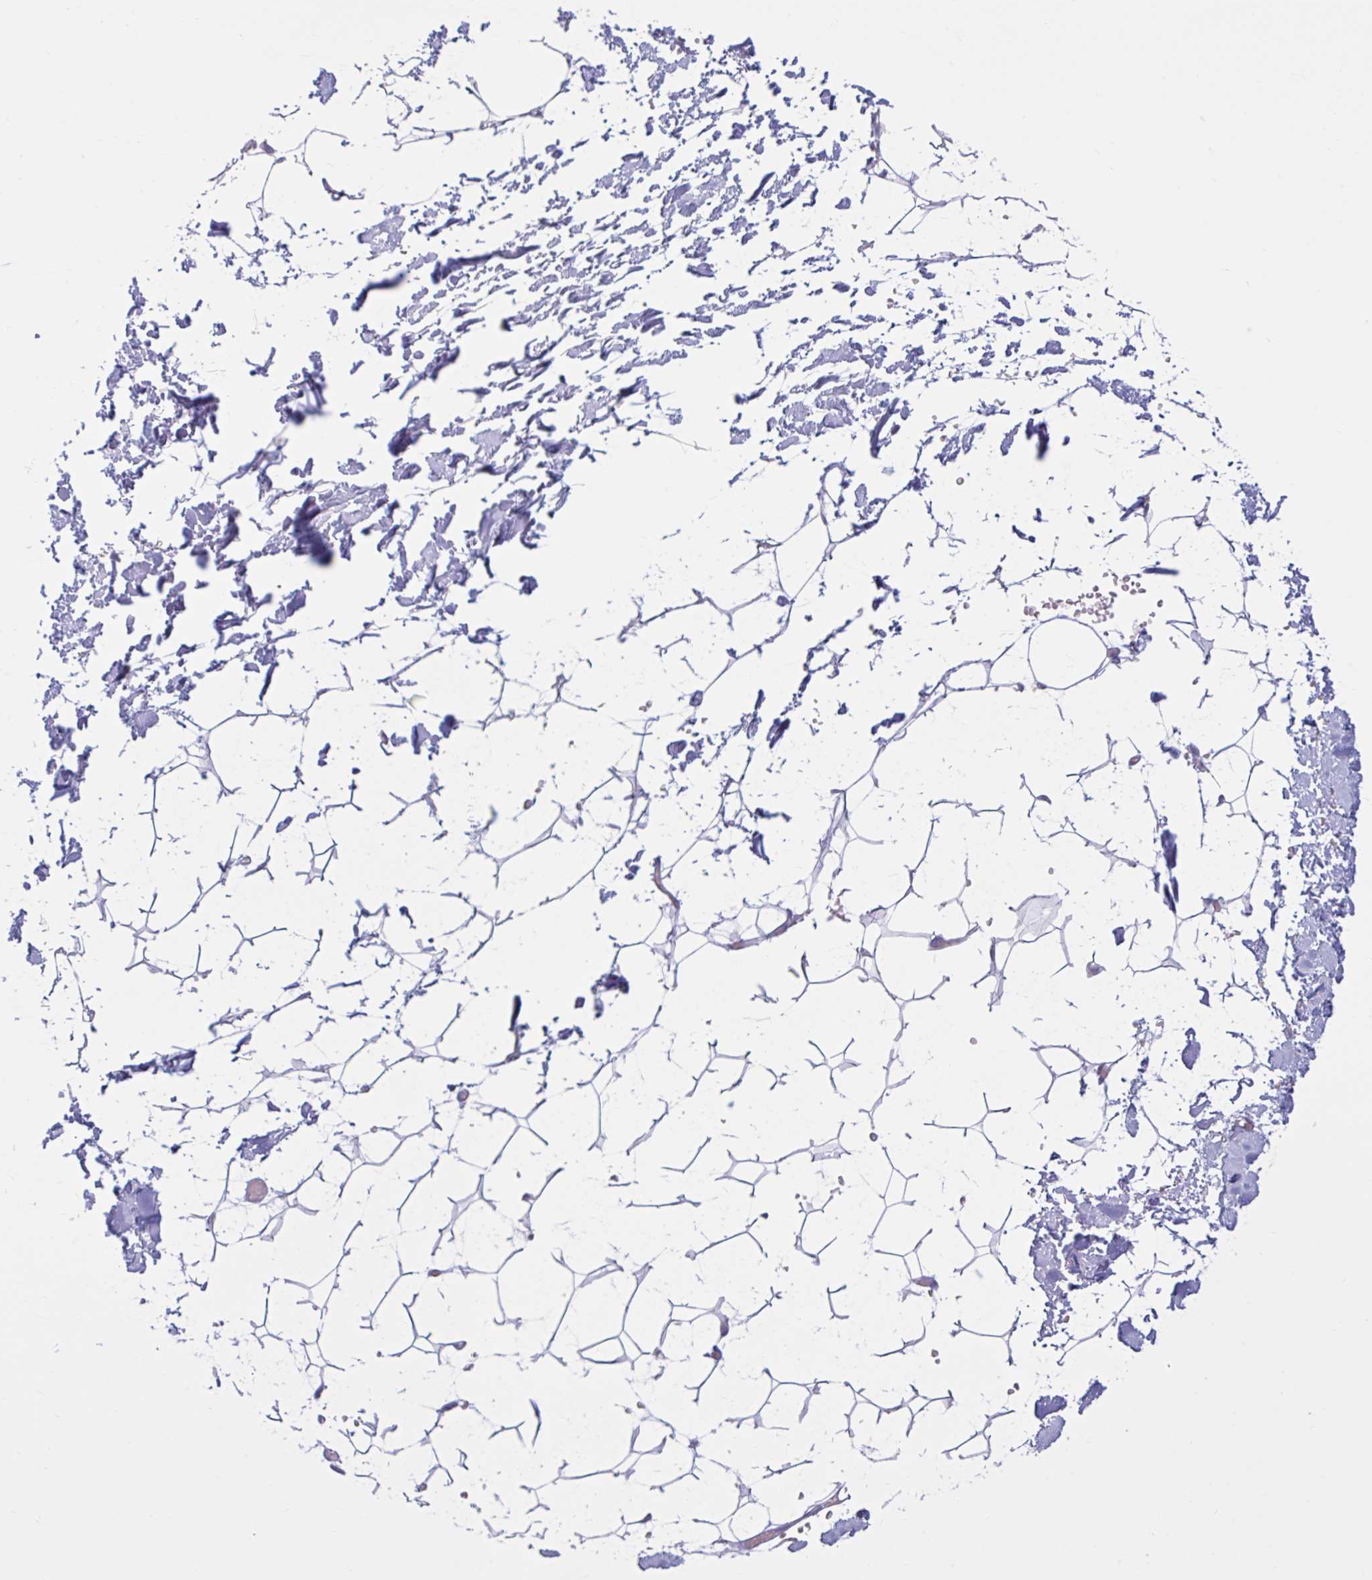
{"staining": {"intensity": "negative", "quantity": "none", "location": "none"}, "tissue": "adipose tissue", "cell_type": "Adipocytes", "image_type": "normal", "snomed": [{"axis": "morphology", "description": "Normal tissue, NOS"}, {"axis": "topography", "description": "Skin"}, {"axis": "topography", "description": "Peripheral nerve tissue"}], "caption": "The IHC image has no significant staining in adipocytes of adipose tissue. (DAB immunohistochemistry (IHC), high magnification).", "gene": "FAM153A", "patient": {"sex": "female", "age": 56}}